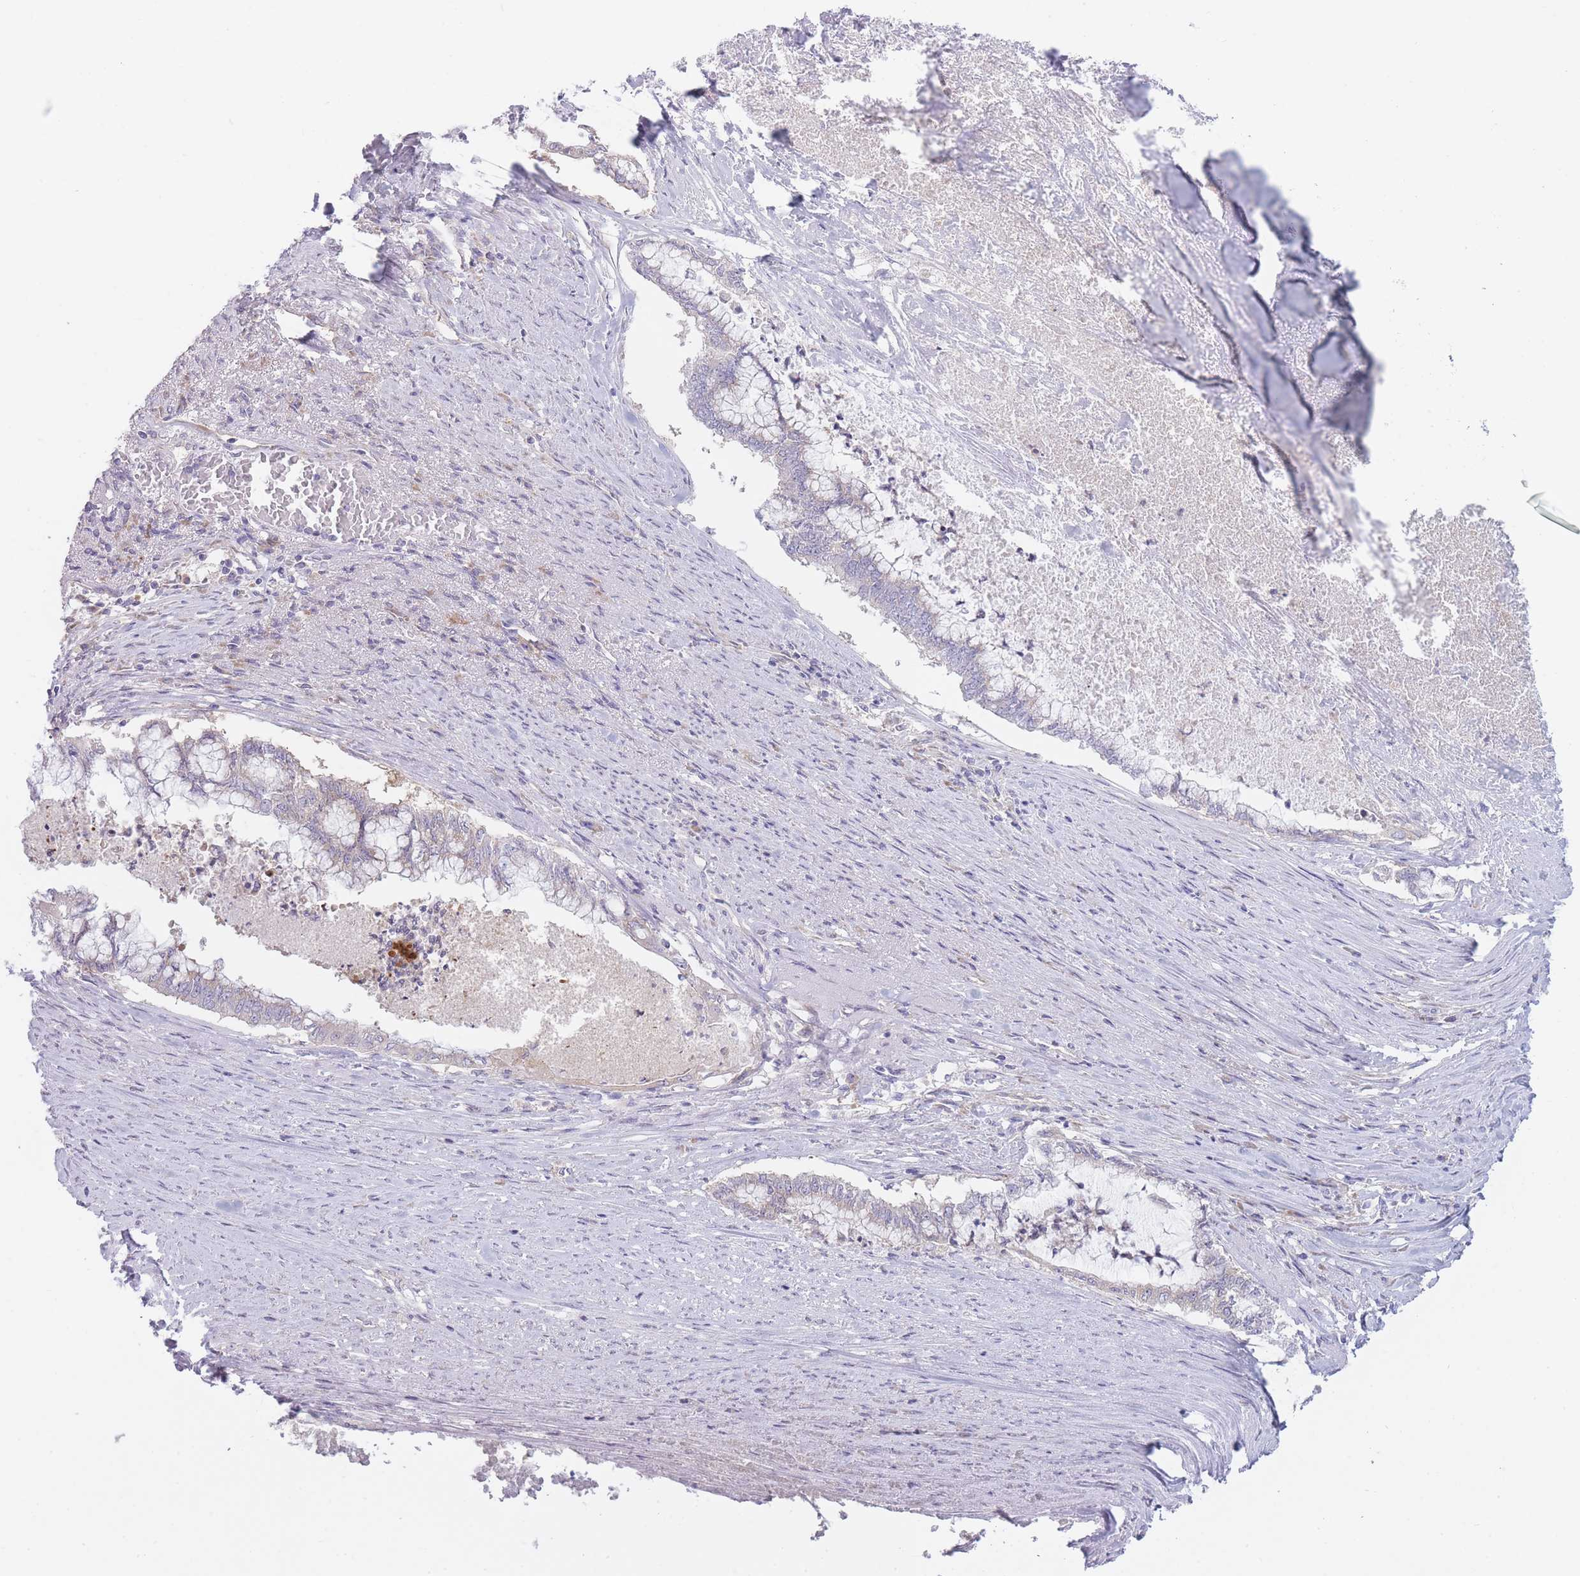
{"staining": {"intensity": "negative", "quantity": "none", "location": "none"}, "tissue": "endometrial cancer", "cell_type": "Tumor cells", "image_type": "cancer", "snomed": [{"axis": "morphology", "description": "Adenocarcinoma, NOS"}, {"axis": "topography", "description": "Endometrium"}], "caption": "Immunohistochemistry image of human adenocarcinoma (endometrial) stained for a protein (brown), which reveals no positivity in tumor cells. (Stains: DAB (3,3'-diaminobenzidine) immunohistochemistry (IHC) with hematoxylin counter stain, Microscopy: brightfield microscopy at high magnification).", "gene": "OR5L2", "patient": {"sex": "female", "age": 79}}